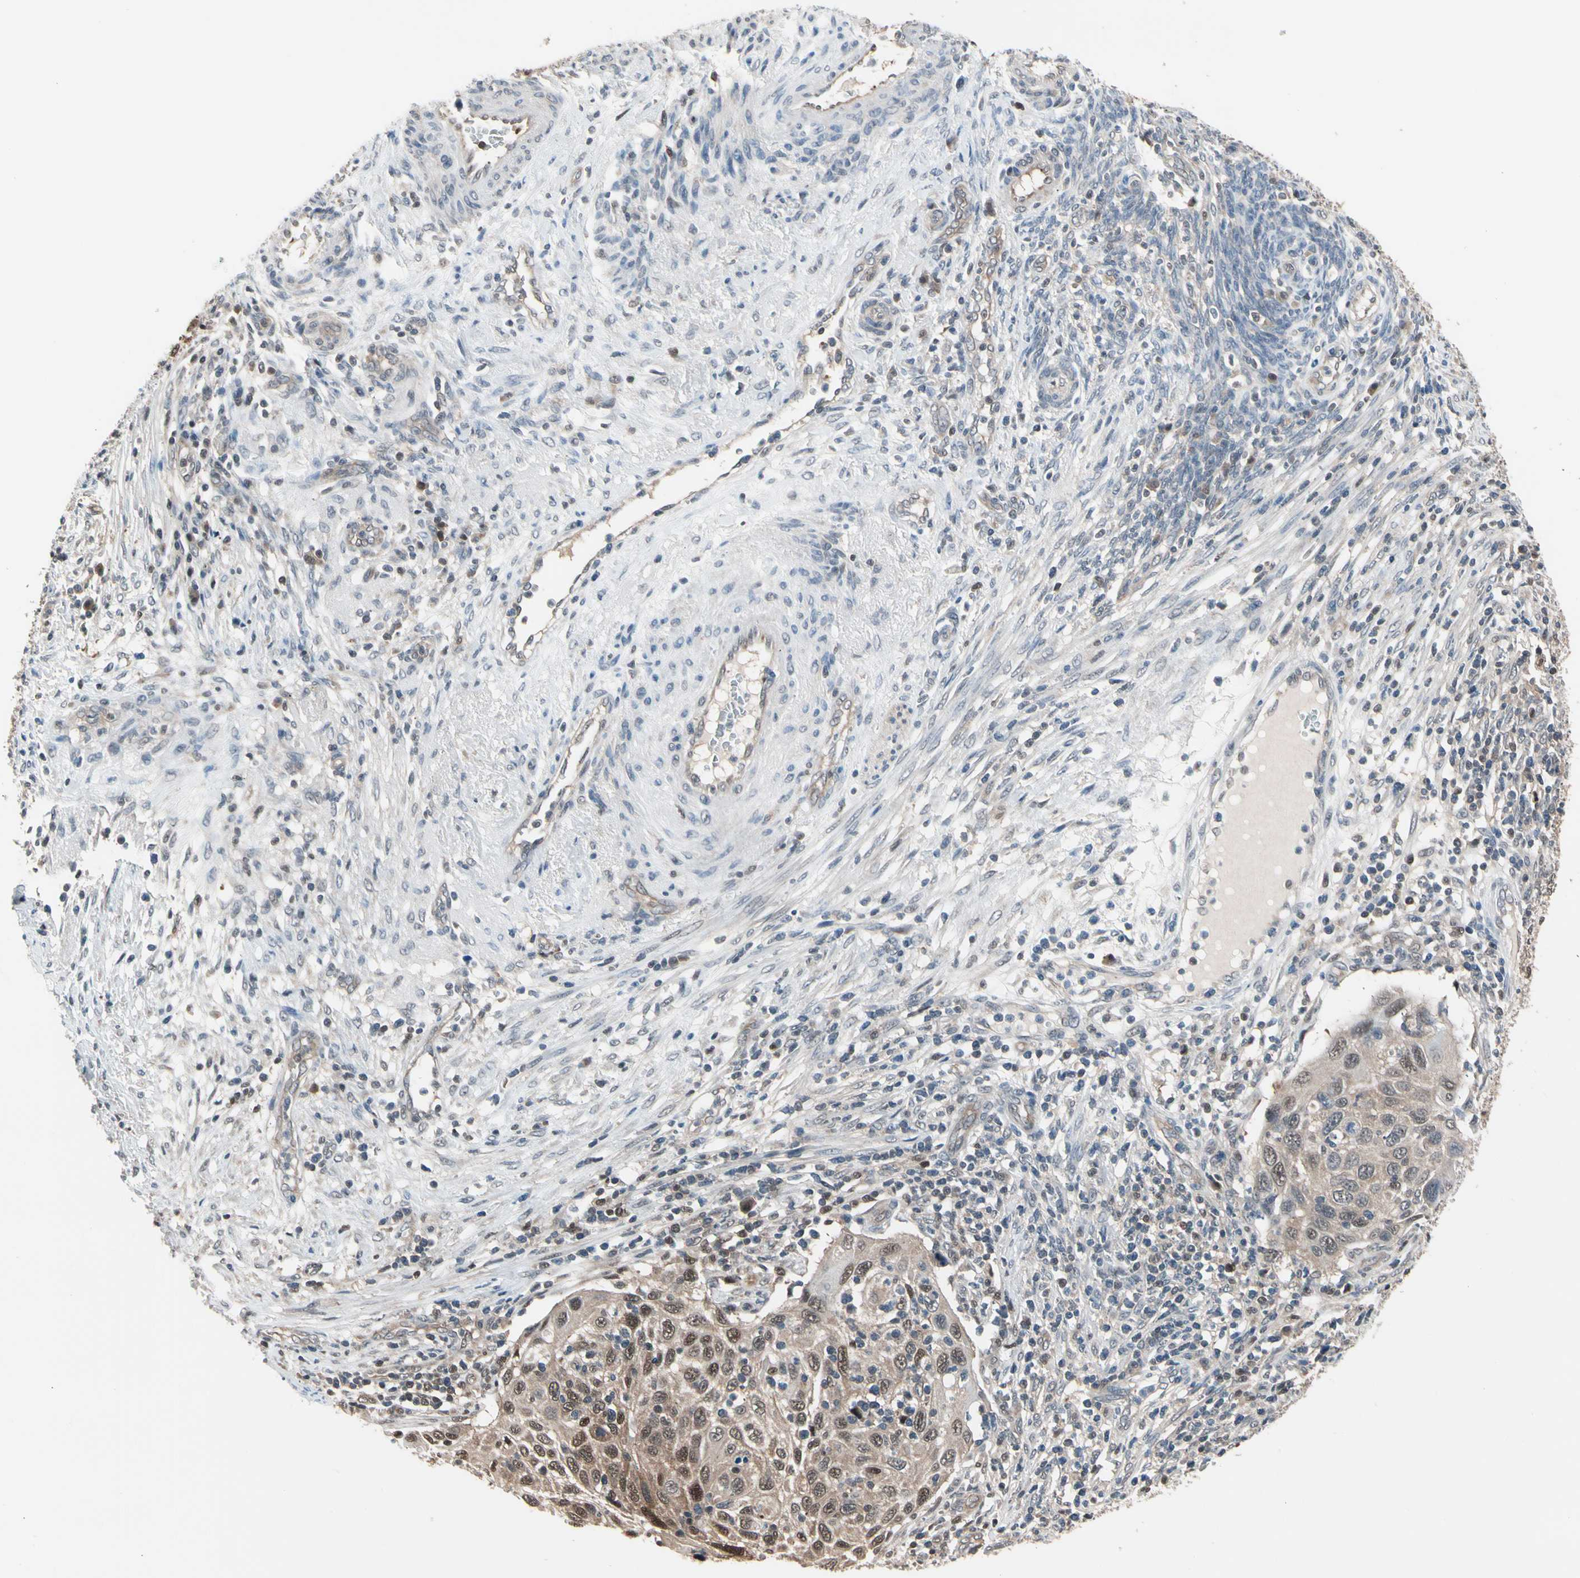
{"staining": {"intensity": "moderate", "quantity": ">75%", "location": "cytoplasmic/membranous,nuclear"}, "tissue": "cervical cancer", "cell_type": "Tumor cells", "image_type": "cancer", "snomed": [{"axis": "morphology", "description": "Squamous cell carcinoma, NOS"}, {"axis": "topography", "description": "Cervix"}], "caption": "This photomicrograph demonstrates immunohistochemistry (IHC) staining of human cervical cancer (squamous cell carcinoma), with medium moderate cytoplasmic/membranous and nuclear positivity in approximately >75% of tumor cells.", "gene": "PSMA2", "patient": {"sex": "female", "age": 70}}